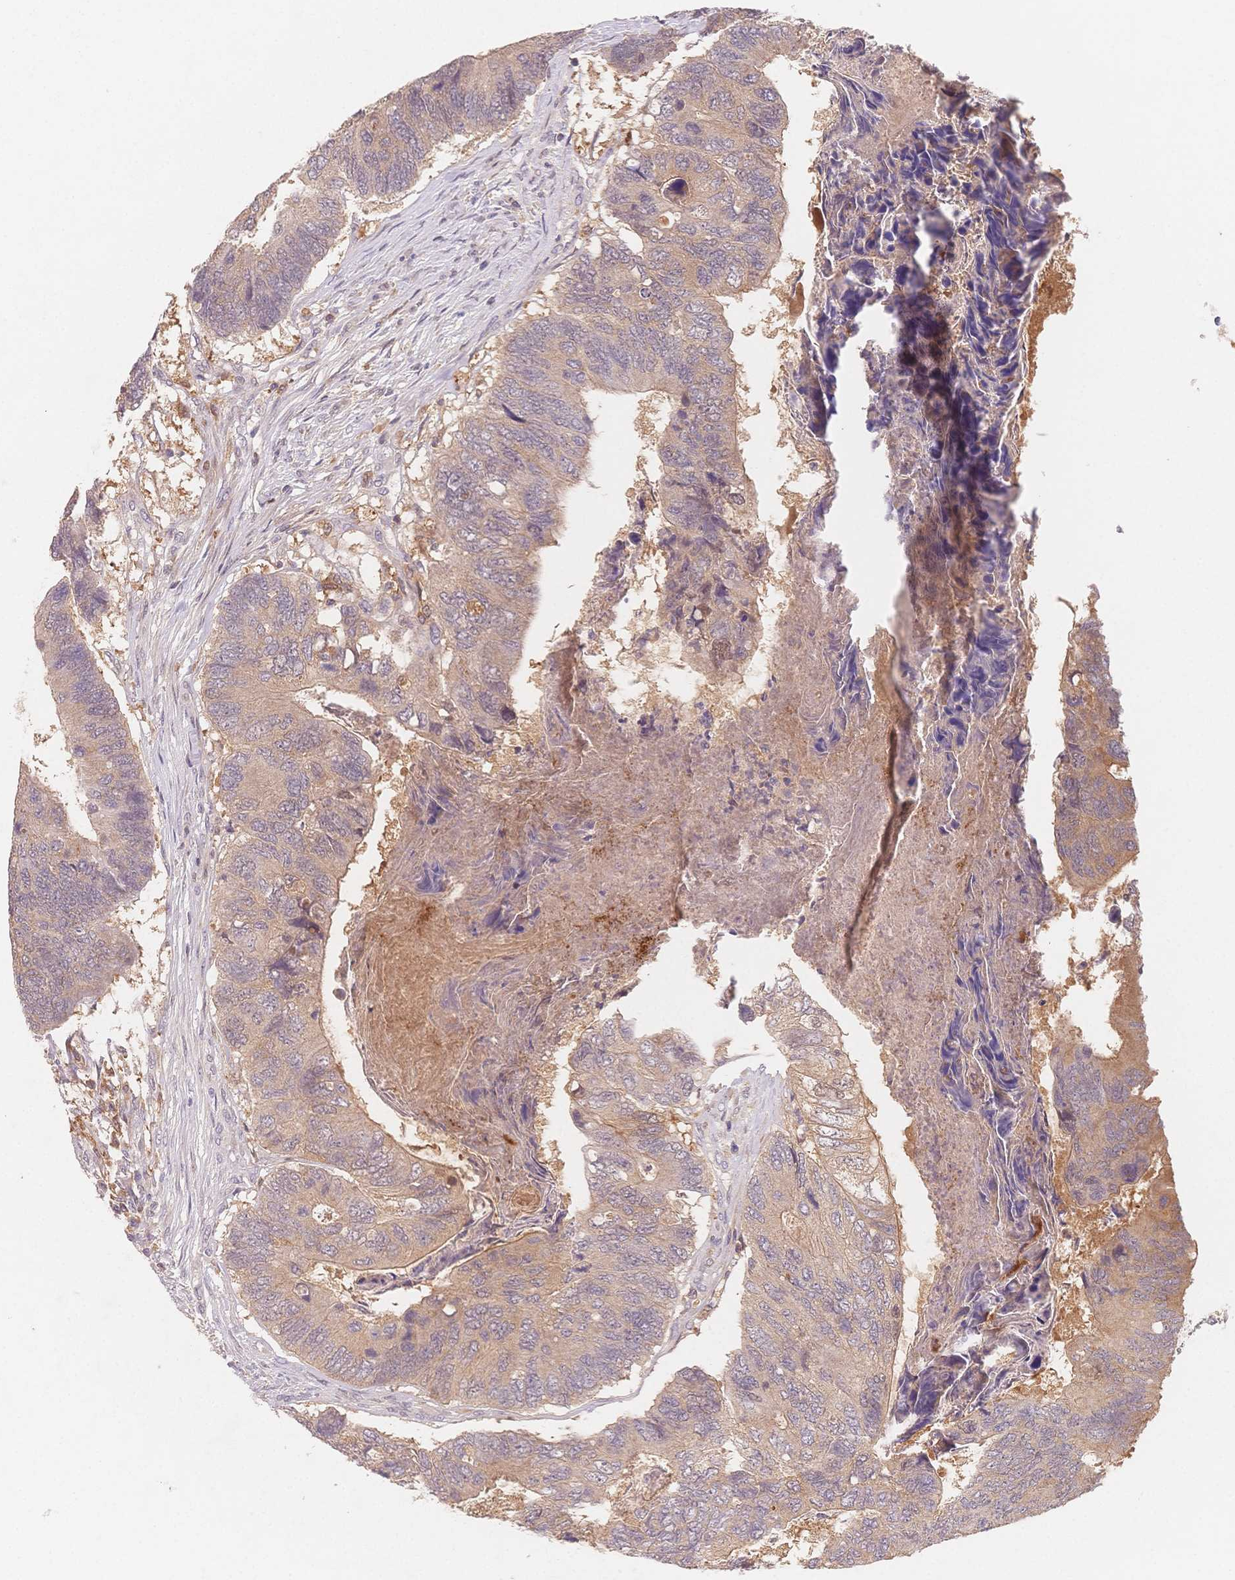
{"staining": {"intensity": "moderate", "quantity": "25%-75%", "location": "cytoplasmic/membranous"}, "tissue": "colorectal cancer", "cell_type": "Tumor cells", "image_type": "cancer", "snomed": [{"axis": "morphology", "description": "Adenocarcinoma, NOS"}, {"axis": "topography", "description": "Colon"}], "caption": "Tumor cells exhibit medium levels of moderate cytoplasmic/membranous staining in about 25%-75% of cells in colorectal adenocarcinoma.", "gene": "C12orf75", "patient": {"sex": "female", "age": 67}}